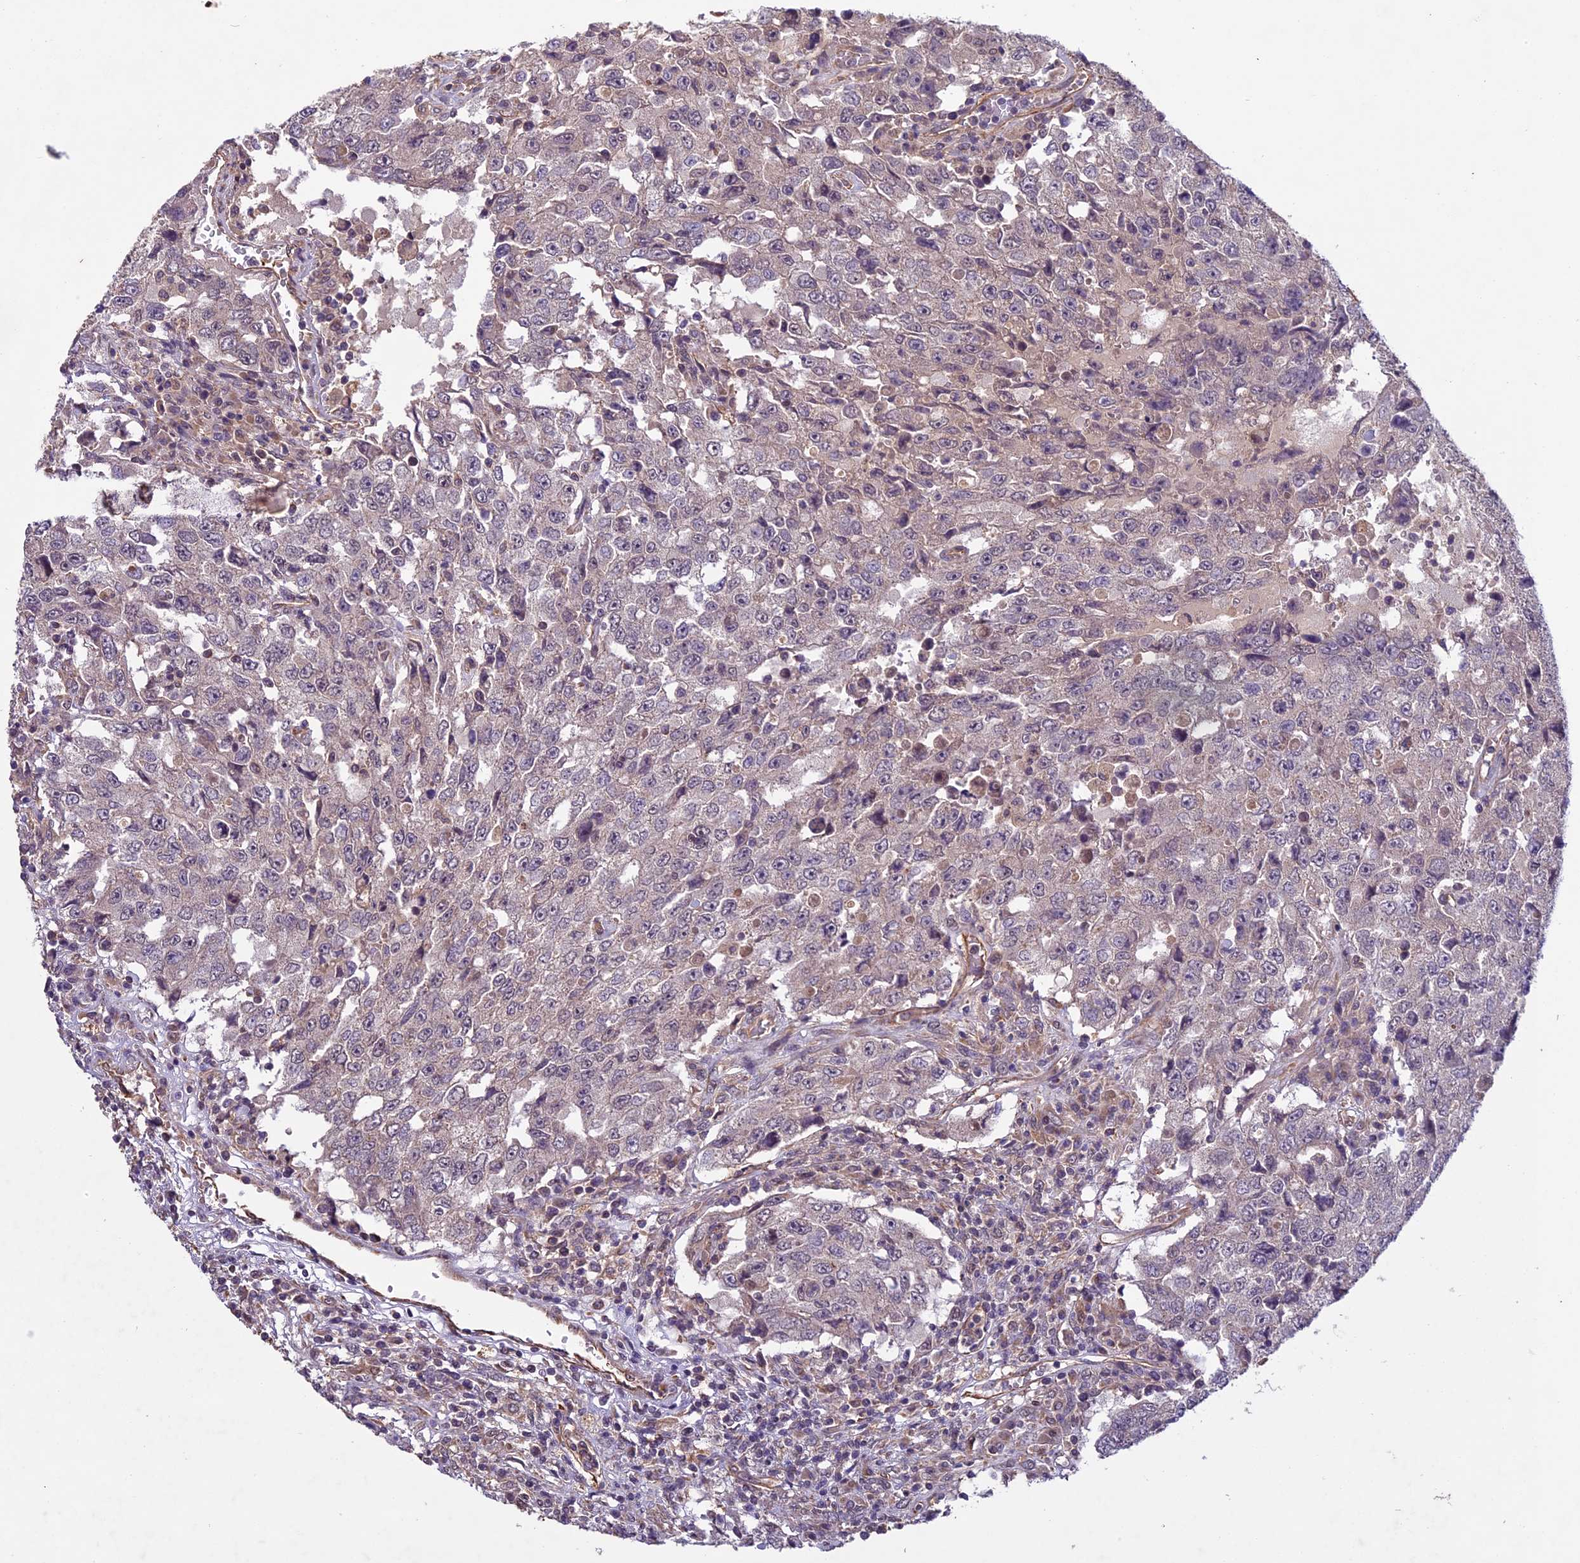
{"staining": {"intensity": "weak", "quantity": "<25%", "location": "cytoplasmic/membranous"}, "tissue": "testis cancer", "cell_type": "Tumor cells", "image_type": "cancer", "snomed": [{"axis": "morphology", "description": "Carcinoma, Embryonal, NOS"}, {"axis": "topography", "description": "Testis"}], "caption": "Immunohistochemistry photomicrograph of embryonal carcinoma (testis) stained for a protein (brown), which reveals no positivity in tumor cells.", "gene": "C3orf70", "patient": {"sex": "male", "age": 26}}